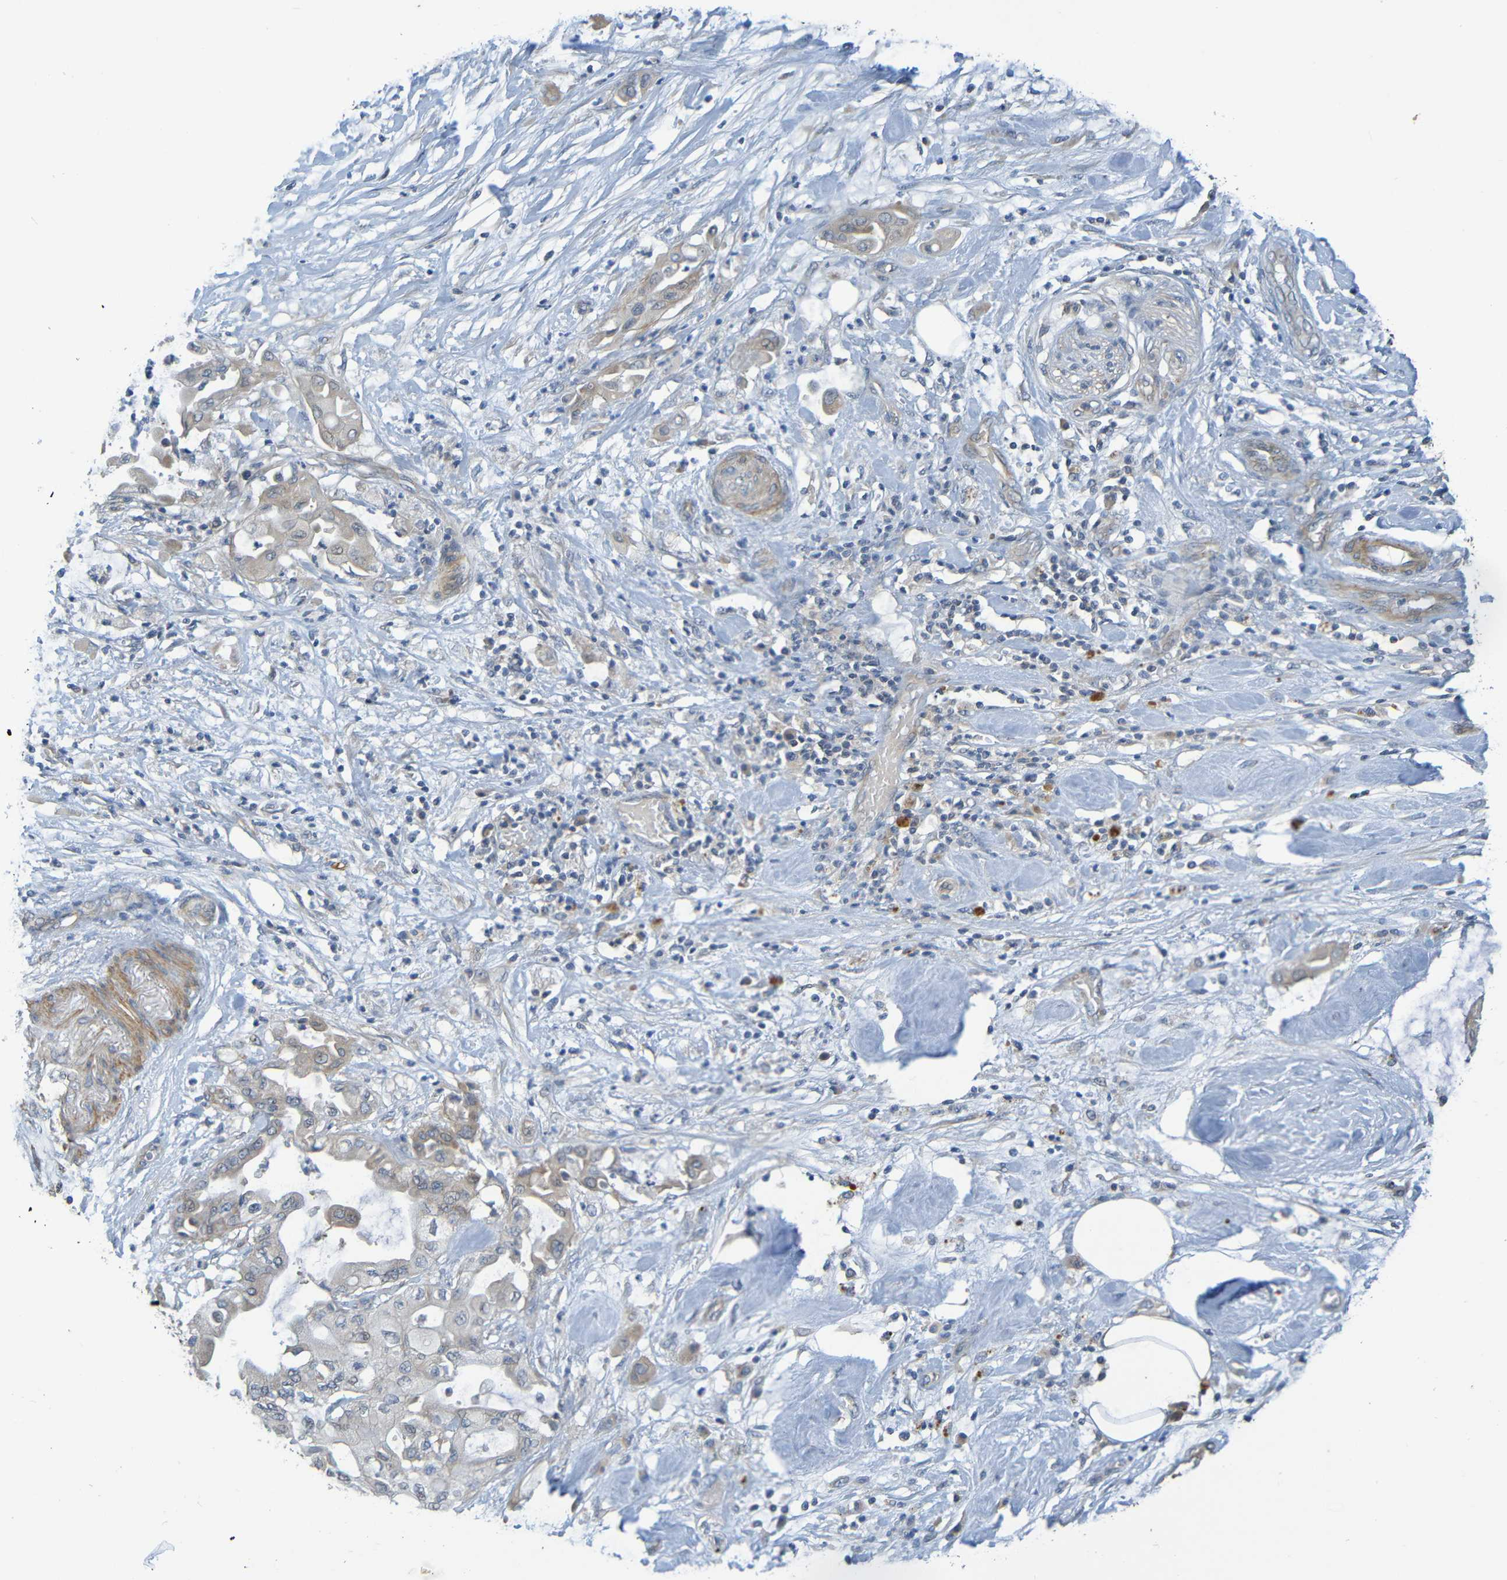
{"staining": {"intensity": "weak", "quantity": "<25%", "location": "cytoplasmic/membranous"}, "tissue": "pancreatic cancer", "cell_type": "Tumor cells", "image_type": "cancer", "snomed": [{"axis": "morphology", "description": "Adenocarcinoma, NOS"}, {"axis": "morphology", "description": "Adenocarcinoma, metastatic, NOS"}, {"axis": "topography", "description": "Lymph node"}, {"axis": "topography", "description": "Pancreas"}, {"axis": "topography", "description": "Duodenum"}], "caption": "An immunohistochemistry photomicrograph of metastatic adenocarcinoma (pancreatic) is shown. There is no staining in tumor cells of metastatic adenocarcinoma (pancreatic).", "gene": "CYP4F2", "patient": {"sex": "female", "age": 64}}